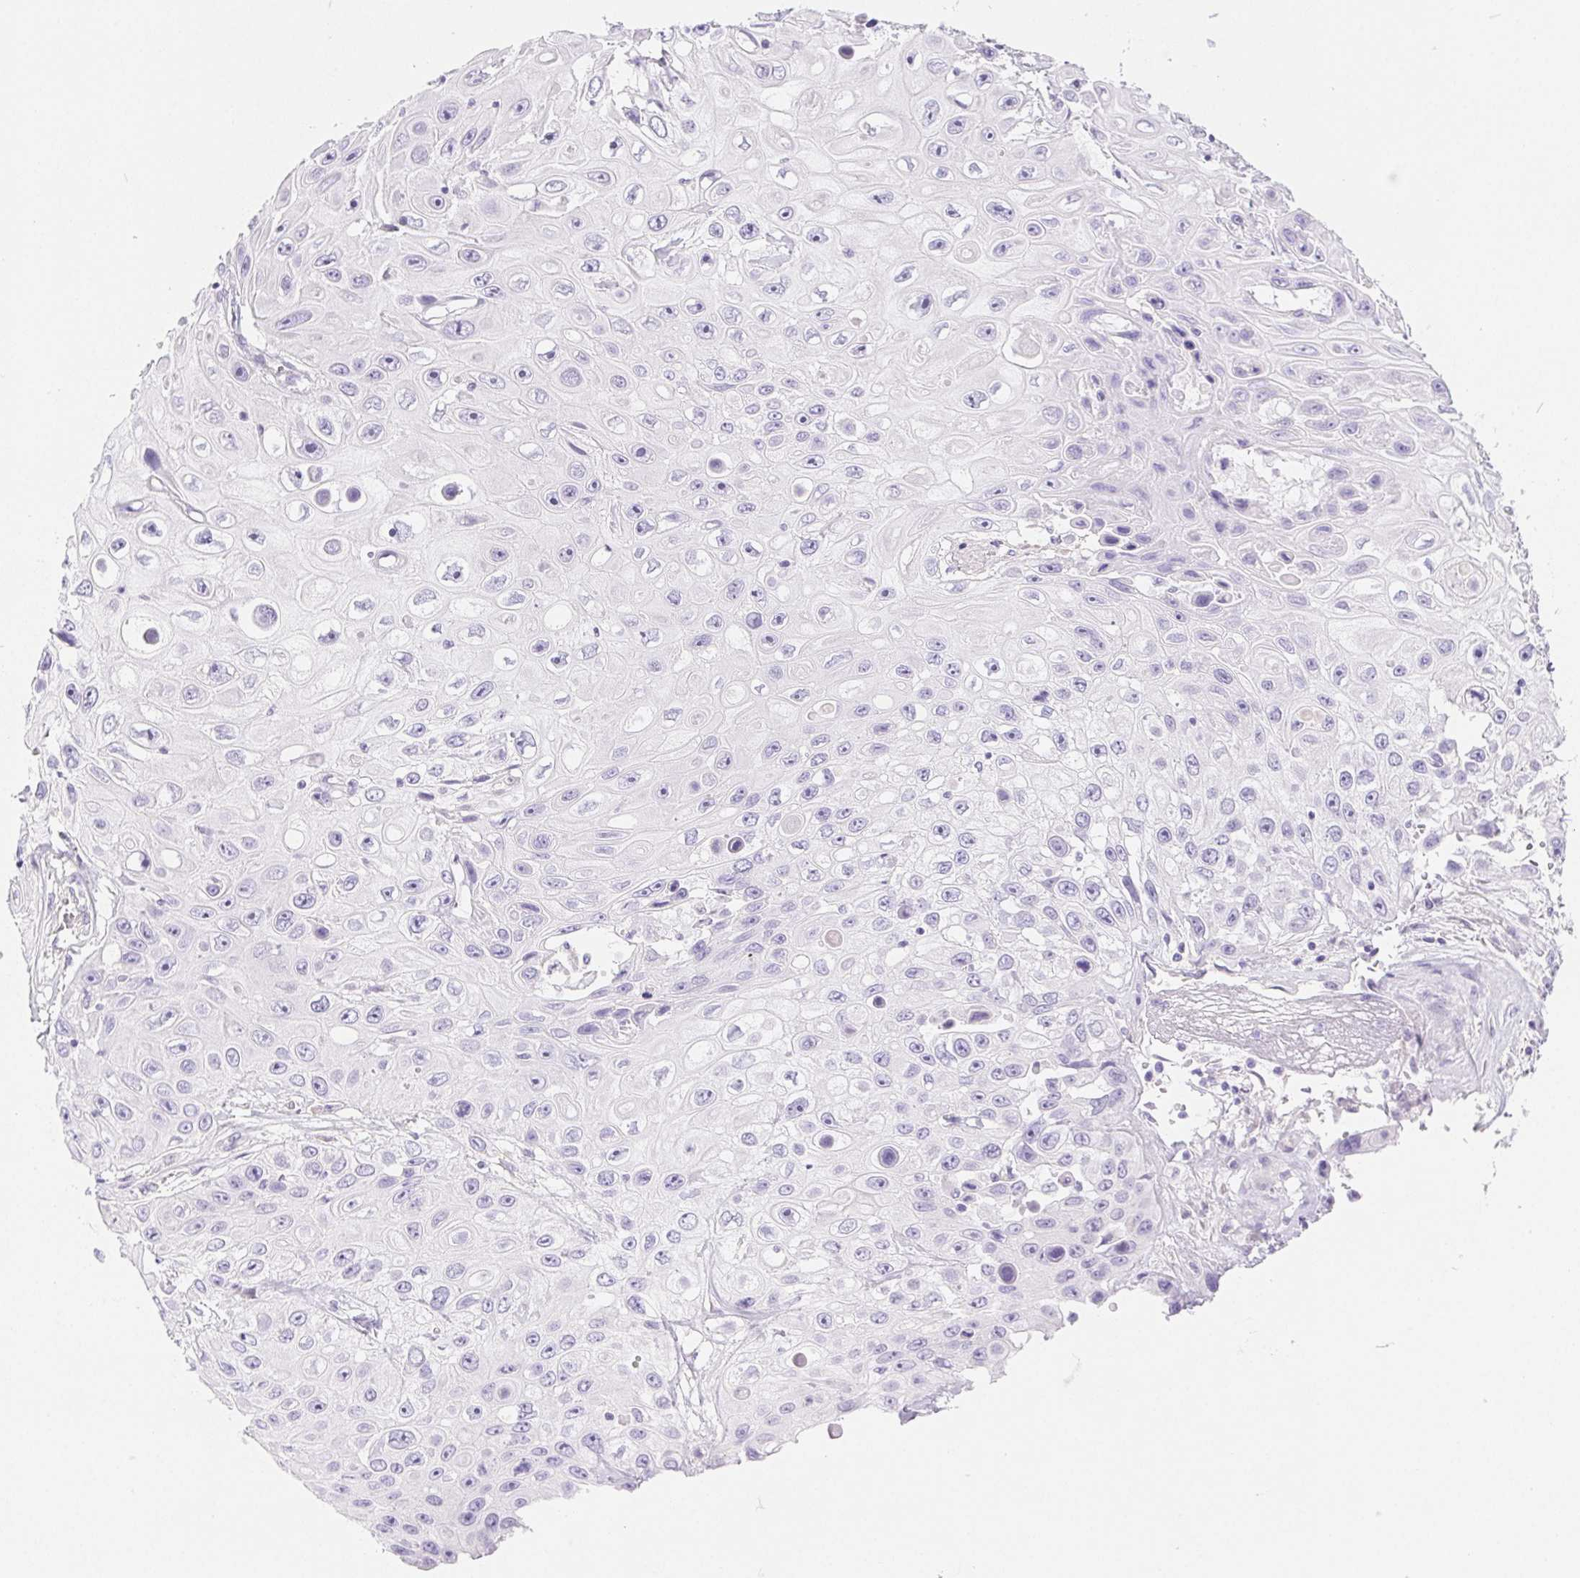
{"staining": {"intensity": "negative", "quantity": "none", "location": "none"}, "tissue": "skin cancer", "cell_type": "Tumor cells", "image_type": "cancer", "snomed": [{"axis": "morphology", "description": "Squamous cell carcinoma, NOS"}, {"axis": "topography", "description": "Skin"}], "caption": "This is an immunohistochemistry micrograph of squamous cell carcinoma (skin). There is no positivity in tumor cells.", "gene": "PNLIP", "patient": {"sex": "male", "age": 82}}